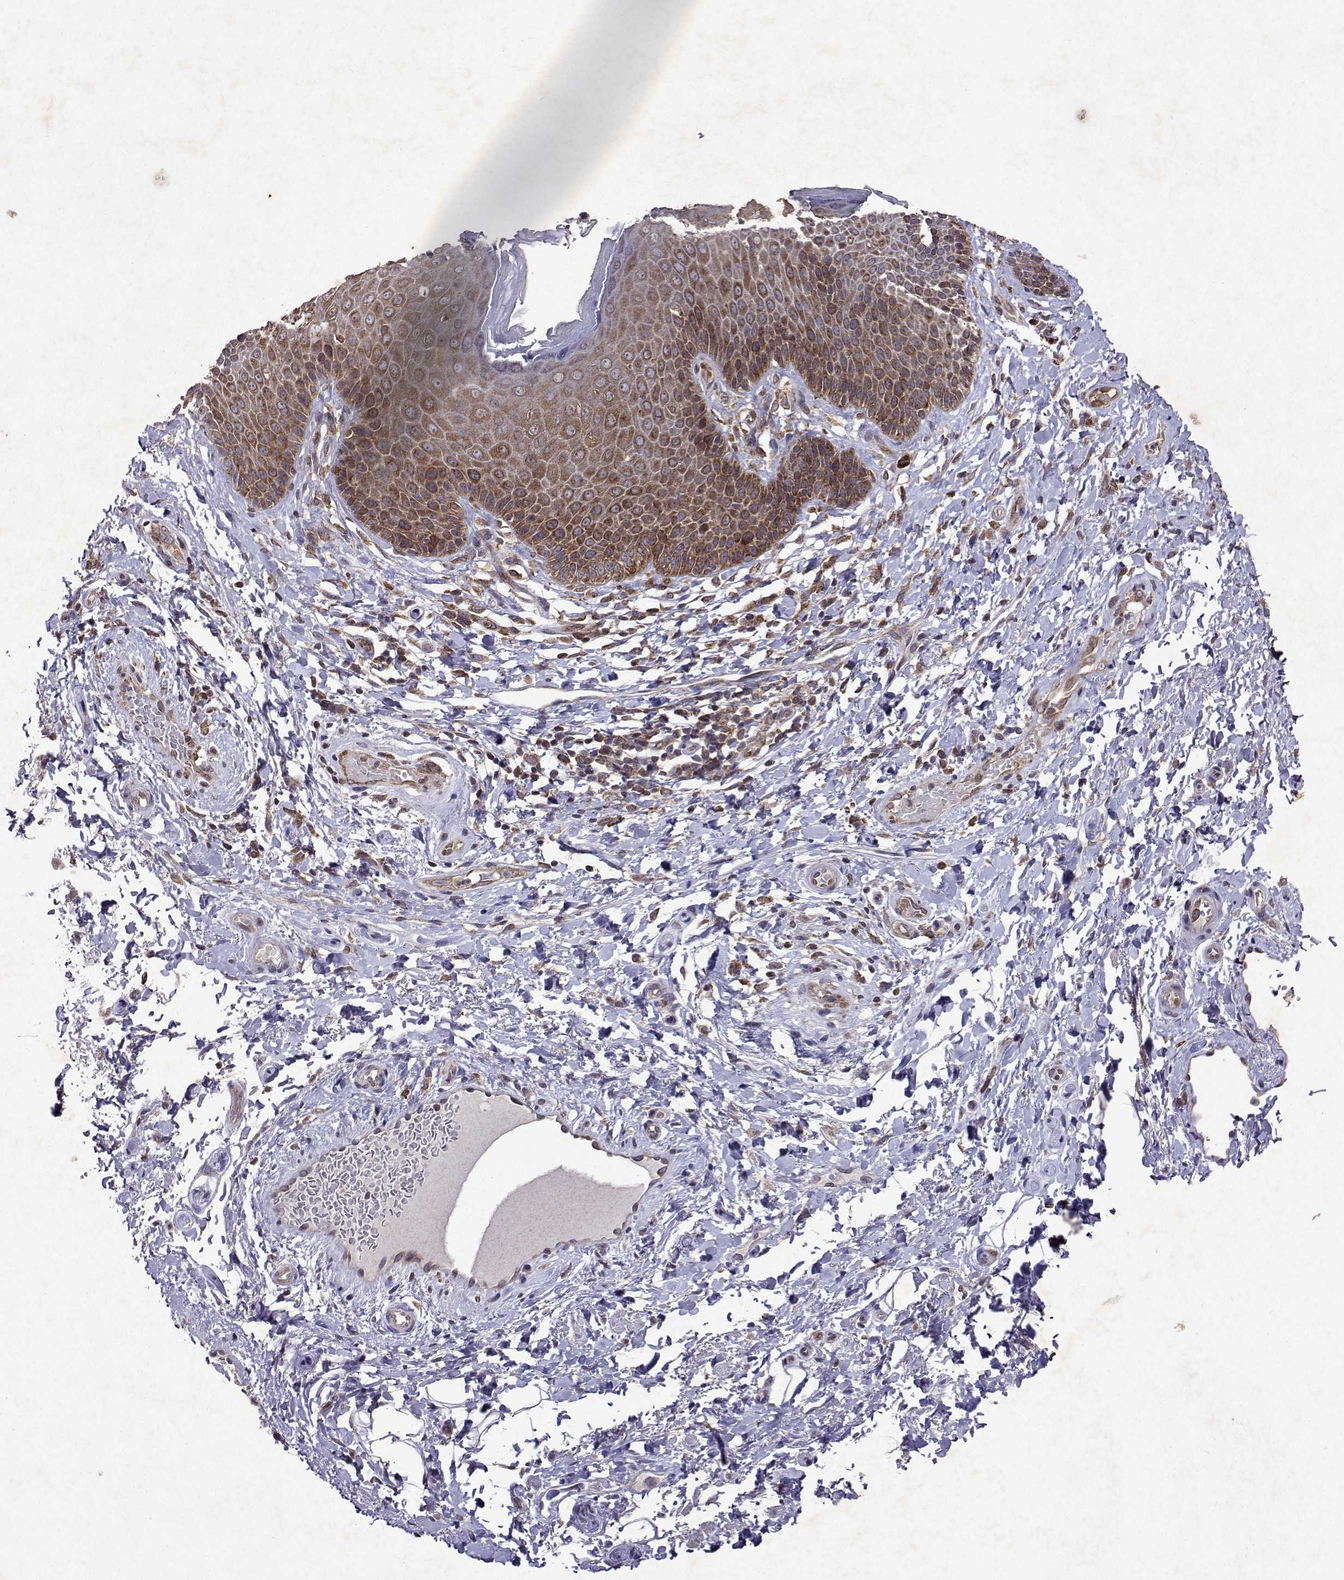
{"staining": {"intensity": "moderate", "quantity": ">75%", "location": "cytoplasmic/membranous"}, "tissue": "skin", "cell_type": "Epidermal cells", "image_type": "normal", "snomed": [{"axis": "morphology", "description": "Normal tissue, NOS"}, {"axis": "topography", "description": "Anal"}, {"axis": "topography", "description": "Peripheral nerve tissue"}], "caption": "Protein staining exhibits moderate cytoplasmic/membranous positivity in about >75% of epidermal cells in unremarkable skin.", "gene": "TARBP2", "patient": {"sex": "male", "age": 51}}